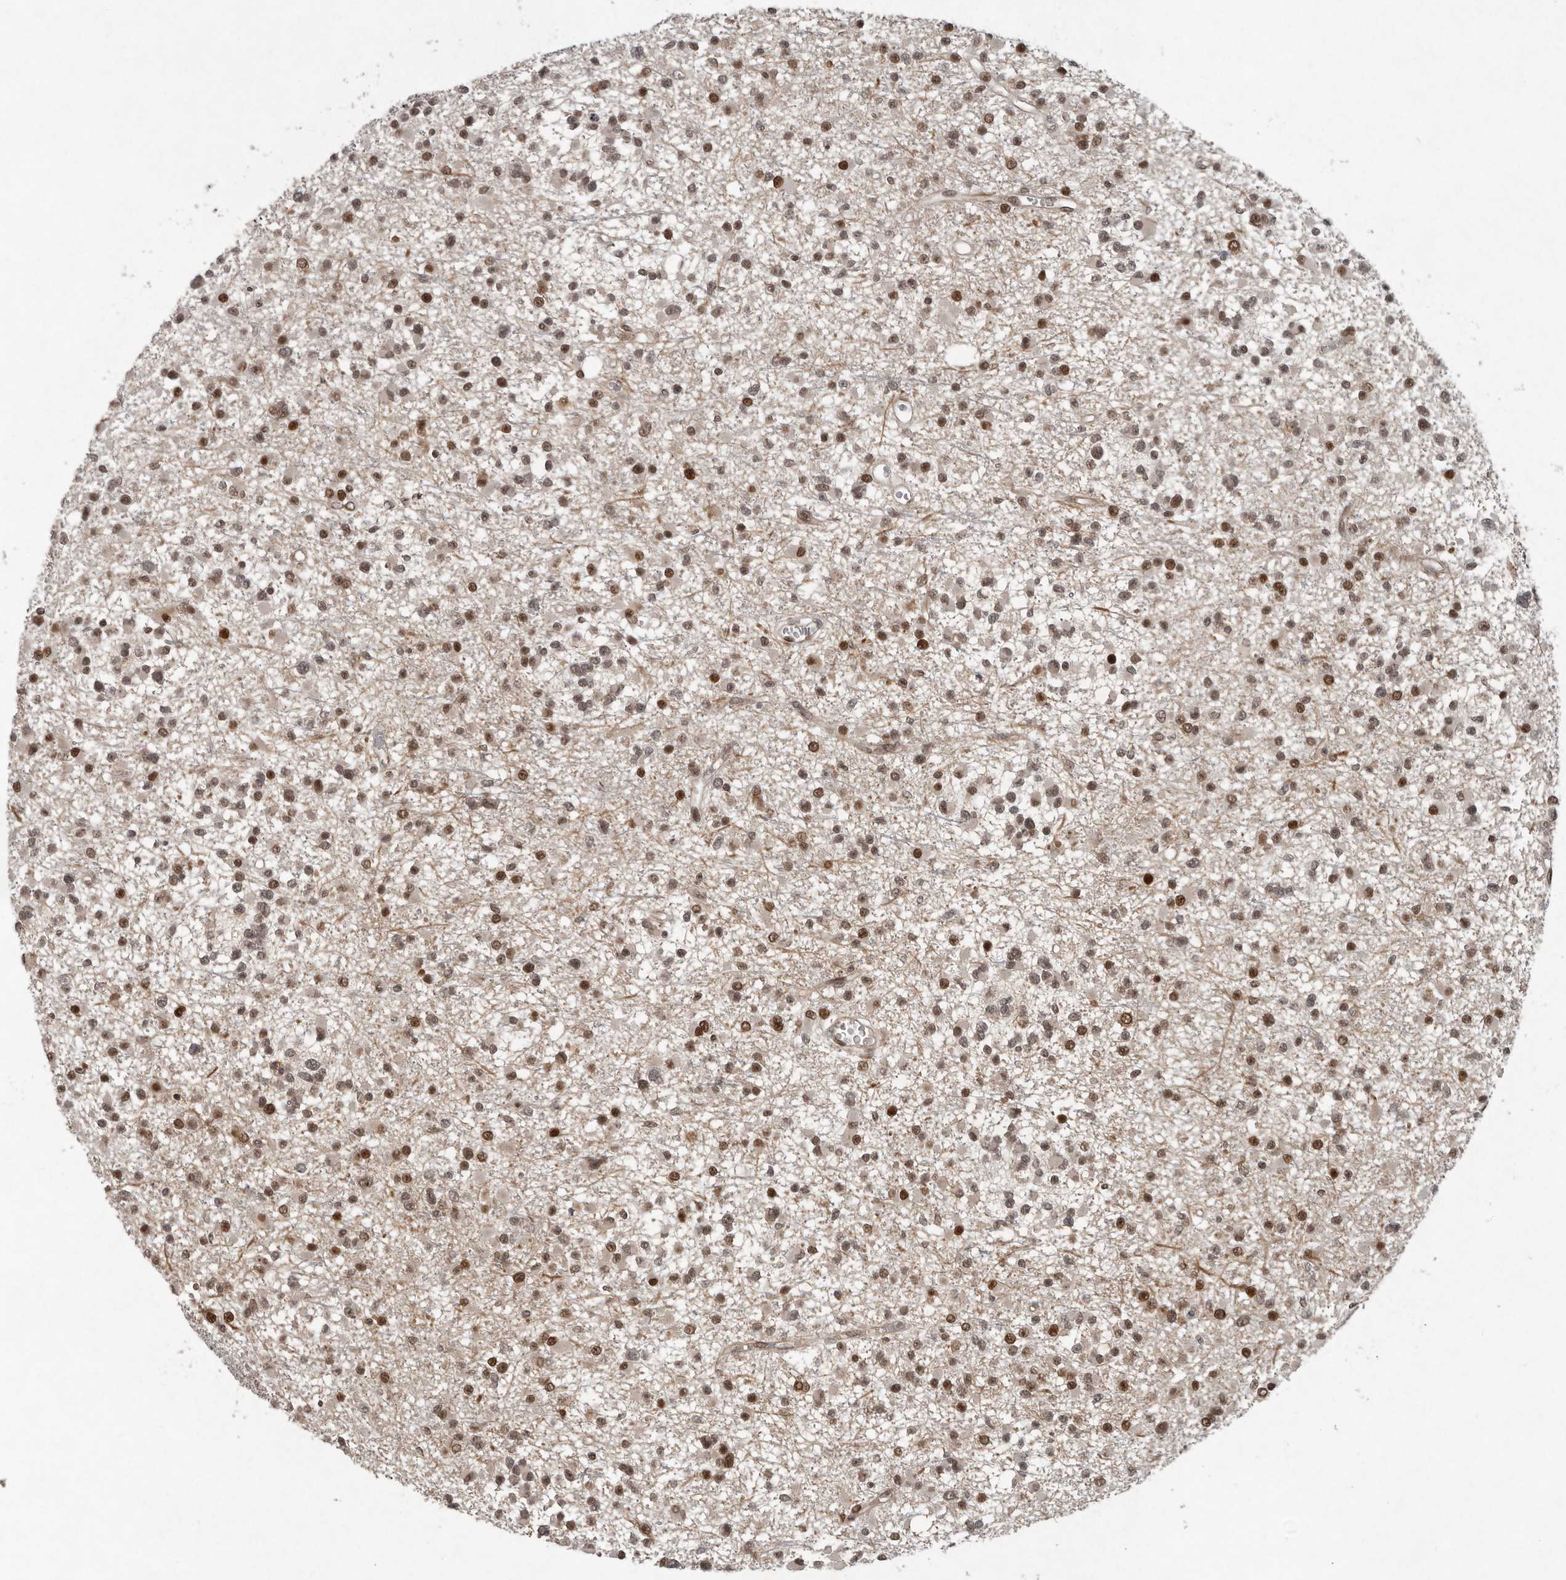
{"staining": {"intensity": "moderate", "quantity": "25%-75%", "location": "nuclear"}, "tissue": "glioma", "cell_type": "Tumor cells", "image_type": "cancer", "snomed": [{"axis": "morphology", "description": "Glioma, malignant, Low grade"}, {"axis": "topography", "description": "Brain"}], "caption": "Protein analysis of malignant glioma (low-grade) tissue displays moderate nuclear expression in approximately 25%-75% of tumor cells.", "gene": "CDC27", "patient": {"sex": "female", "age": 22}}